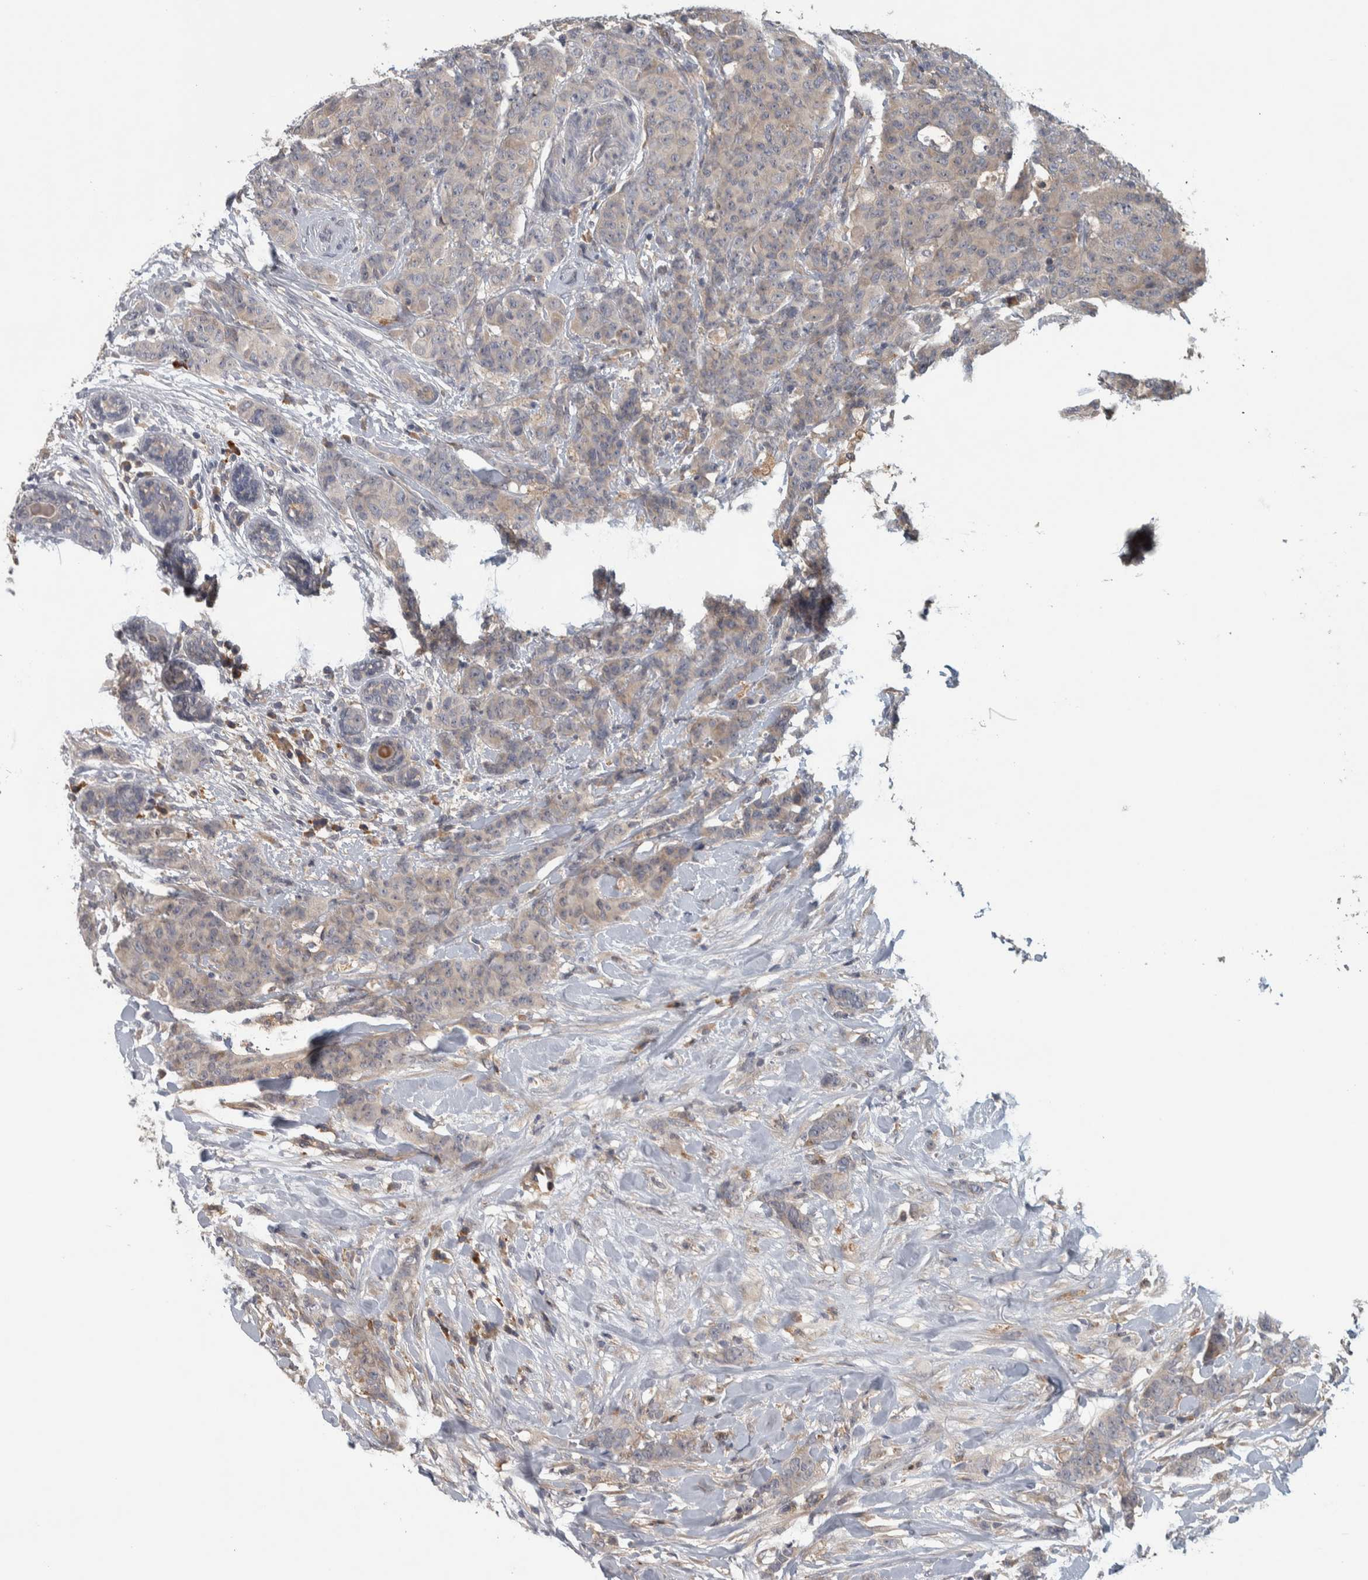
{"staining": {"intensity": "weak", "quantity": "<25%", "location": "cytoplasmic/membranous"}, "tissue": "breast cancer", "cell_type": "Tumor cells", "image_type": "cancer", "snomed": [{"axis": "morphology", "description": "Normal tissue, NOS"}, {"axis": "morphology", "description": "Duct carcinoma"}, {"axis": "topography", "description": "Breast"}], "caption": "IHC of human breast cancer exhibits no staining in tumor cells. (DAB (3,3'-diaminobenzidine) IHC visualized using brightfield microscopy, high magnification).", "gene": "ADPRM", "patient": {"sex": "female", "age": 40}}